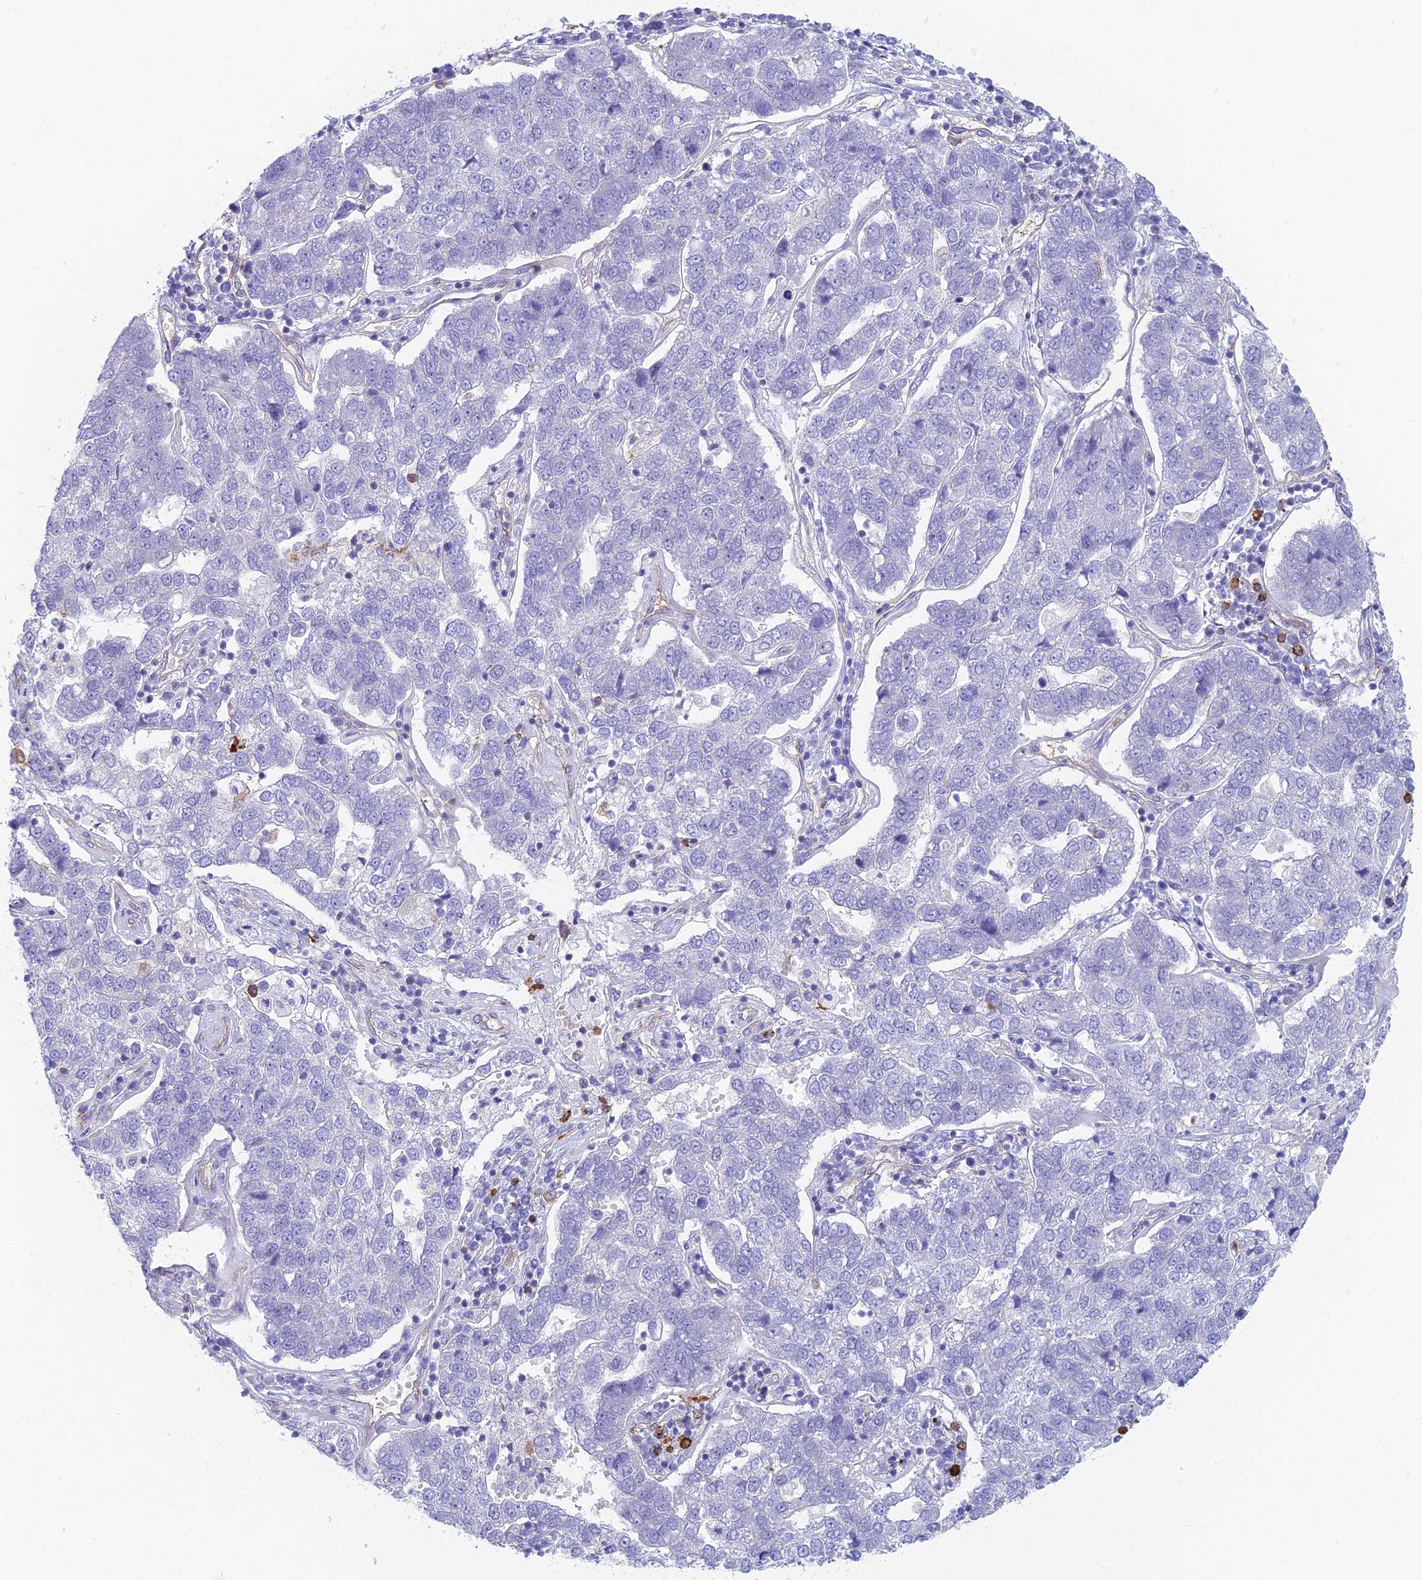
{"staining": {"intensity": "negative", "quantity": "none", "location": "none"}, "tissue": "pancreatic cancer", "cell_type": "Tumor cells", "image_type": "cancer", "snomed": [{"axis": "morphology", "description": "Adenocarcinoma, NOS"}, {"axis": "topography", "description": "Pancreas"}], "caption": "Immunohistochemistry micrograph of neoplastic tissue: adenocarcinoma (pancreatic) stained with DAB (3,3'-diaminobenzidine) exhibits no significant protein positivity in tumor cells.", "gene": "STRN4", "patient": {"sex": "female", "age": 61}}